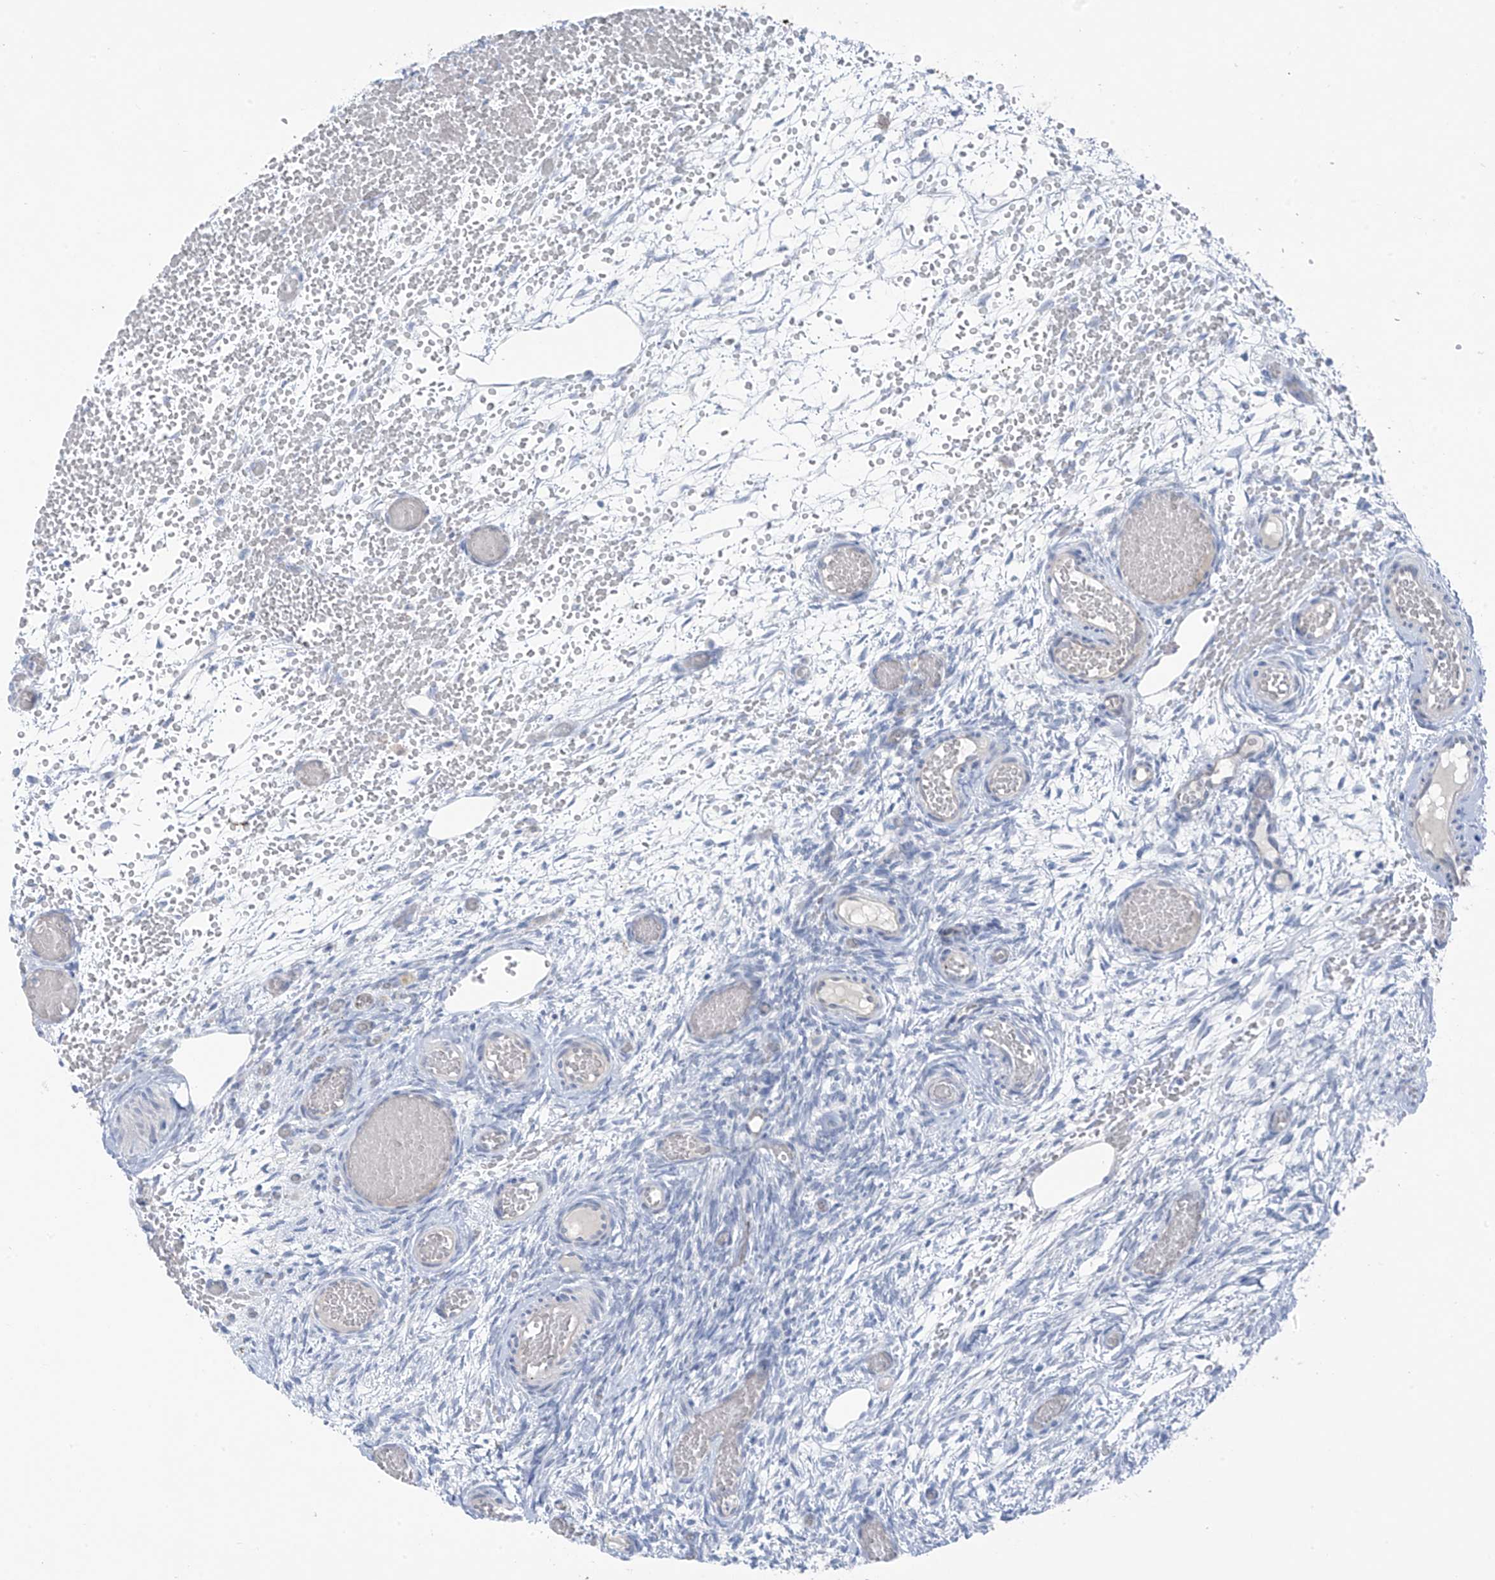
{"staining": {"intensity": "negative", "quantity": "none", "location": "none"}, "tissue": "ovary", "cell_type": "Follicle cells", "image_type": "normal", "snomed": [{"axis": "morphology", "description": "Adenocarcinoma, NOS"}, {"axis": "topography", "description": "Endometrium"}], "caption": "Immunohistochemistry (IHC) photomicrograph of normal human ovary stained for a protein (brown), which displays no positivity in follicle cells. Brightfield microscopy of IHC stained with DAB (3,3'-diaminobenzidine) (brown) and hematoxylin (blue), captured at high magnification.", "gene": "ZNF793", "patient": {"sex": "female", "age": 32}}